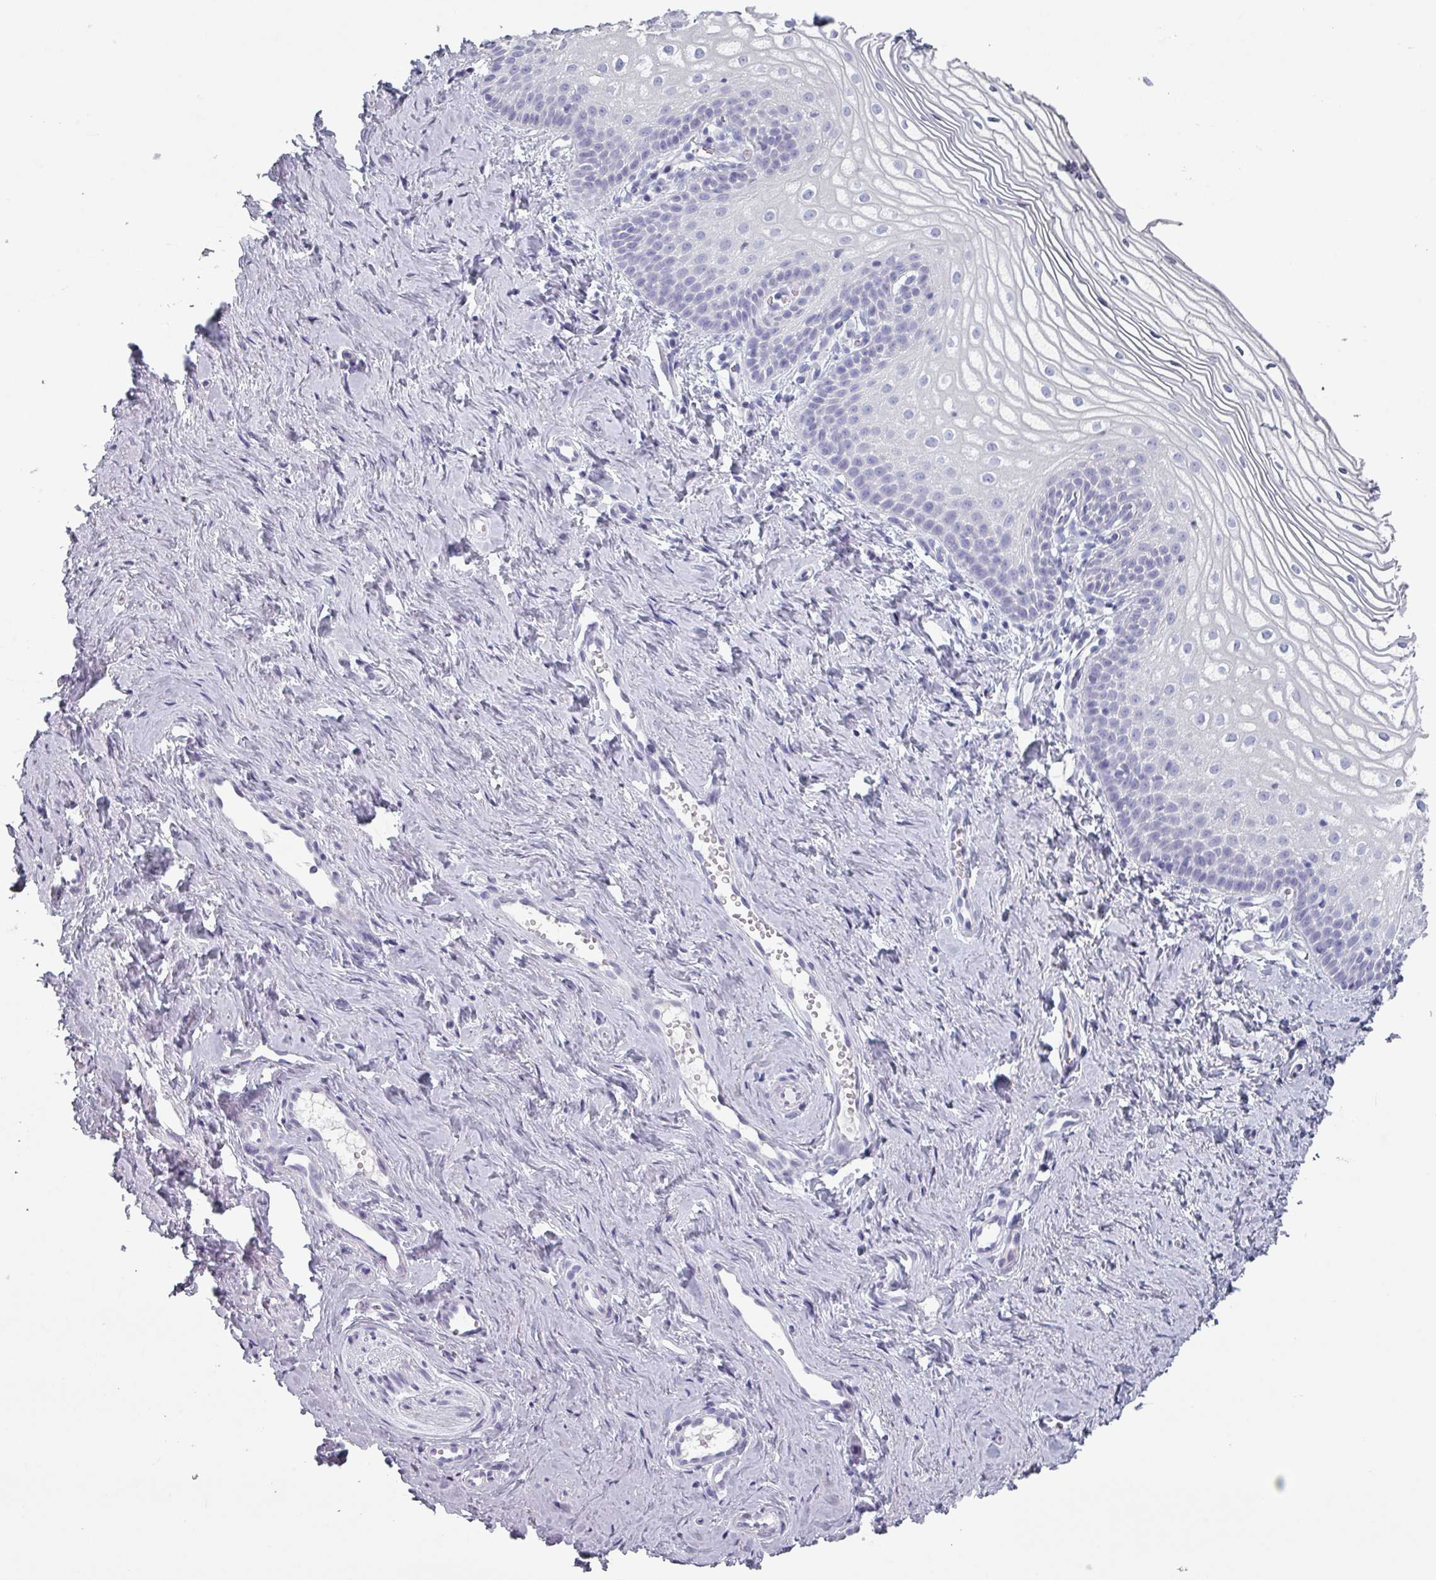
{"staining": {"intensity": "negative", "quantity": "none", "location": "none"}, "tissue": "vagina", "cell_type": "Squamous epithelial cells", "image_type": "normal", "snomed": [{"axis": "morphology", "description": "Normal tissue, NOS"}, {"axis": "topography", "description": "Vagina"}], "caption": "This is an IHC image of benign vagina. There is no staining in squamous epithelial cells.", "gene": "SLC35G2", "patient": {"sex": "female", "age": 56}}